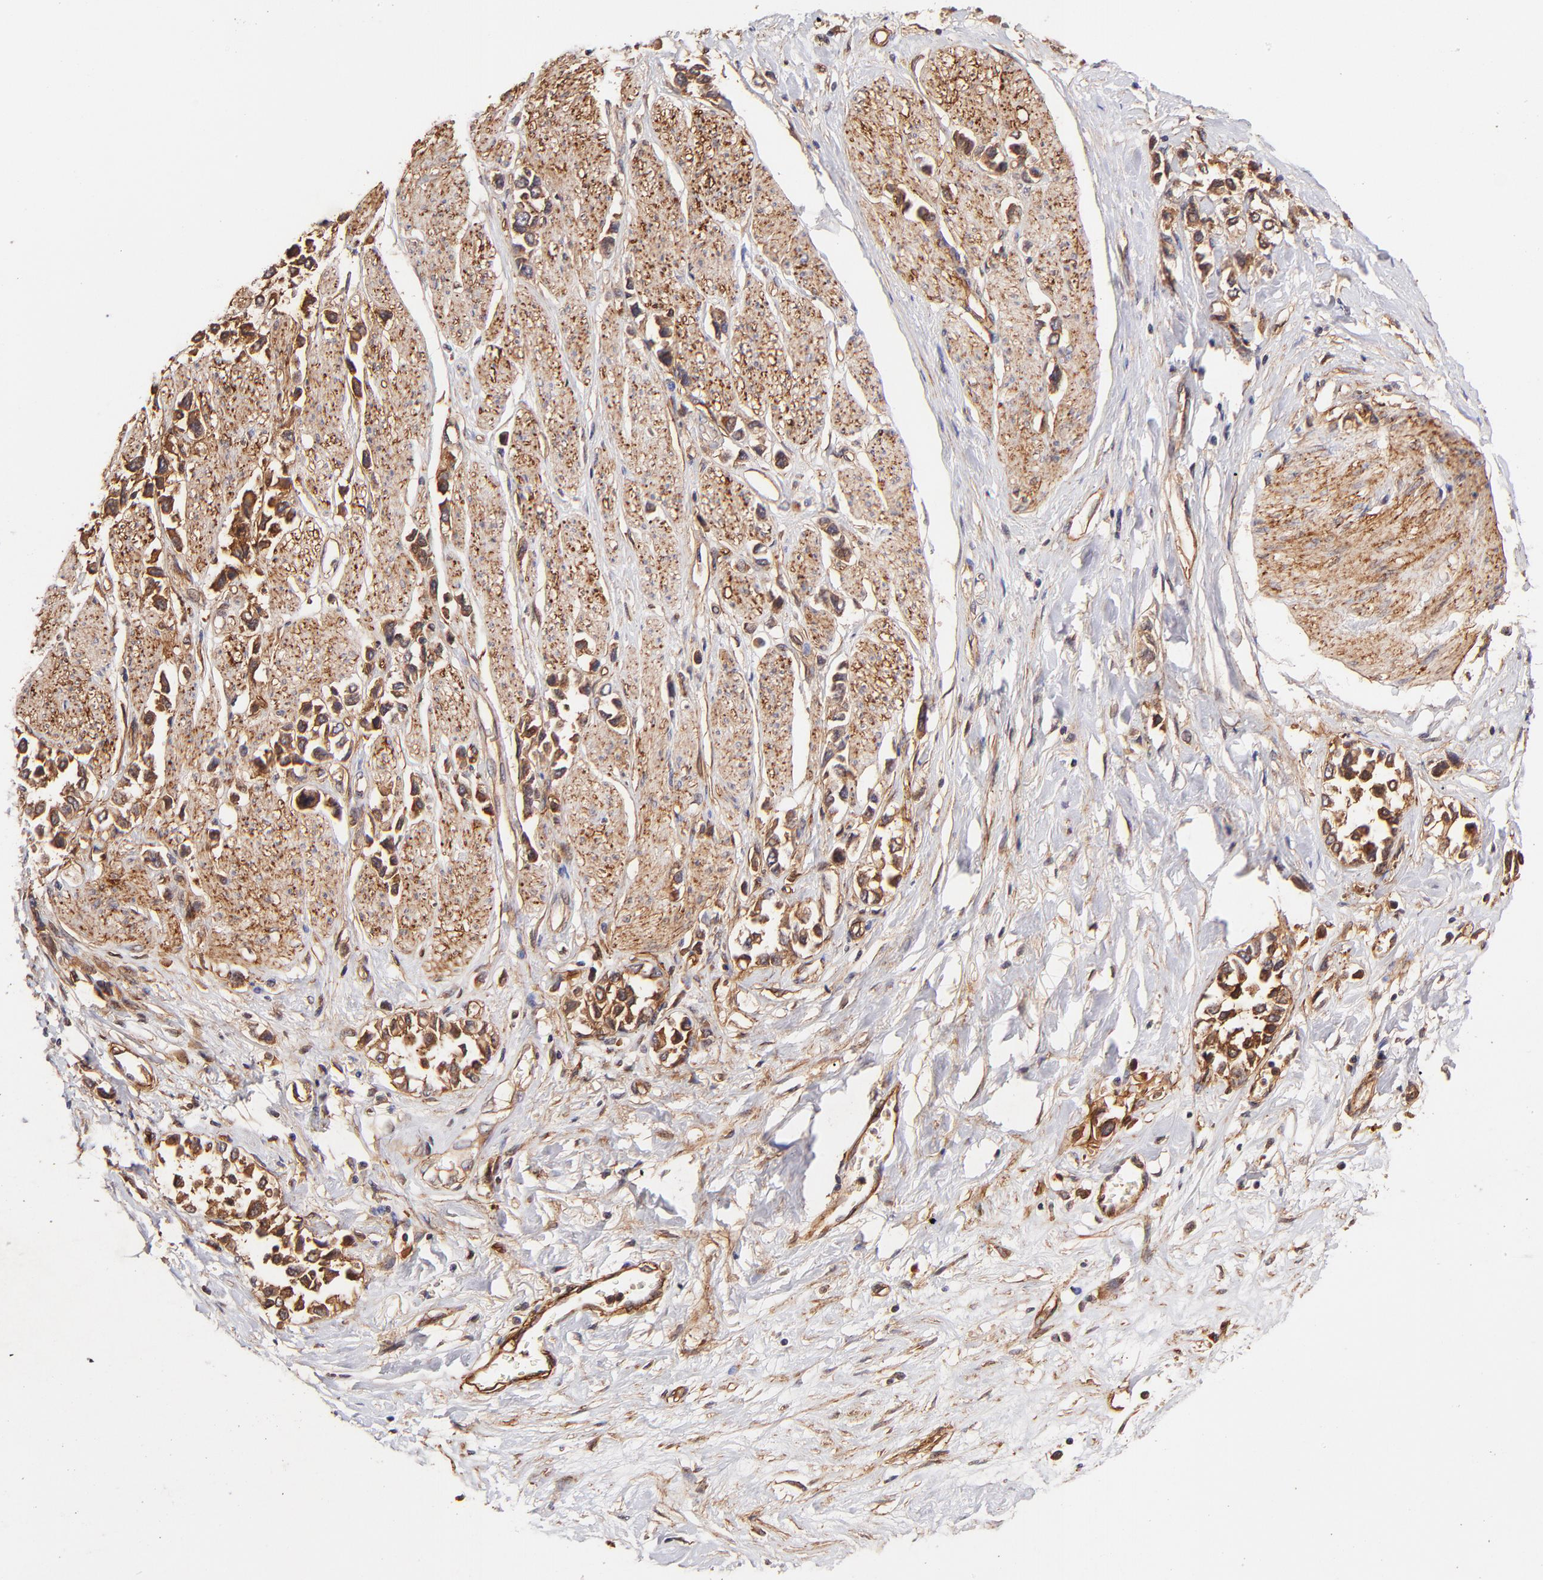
{"staining": {"intensity": "strong", "quantity": ">75%", "location": "cytoplasmic/membranous"}, "tissue": "stomach cancer", "cell_type": "Tumor cells", "image_type": "cancer", "snomed": [{"axis": "morphology", "description": "Adenocarcinoma, NOS"}, {"axis": "topography", "description": "Stomach, upper"}], "caption": "Immunohistochemical staining of human stomach cancer (adenocarcinoma) shows strong cytoplasmic/membranous protein staining in about >75% of tumor cells.", "gene": "ITGB1", "patient": {"sex": "male", "age": 76}}